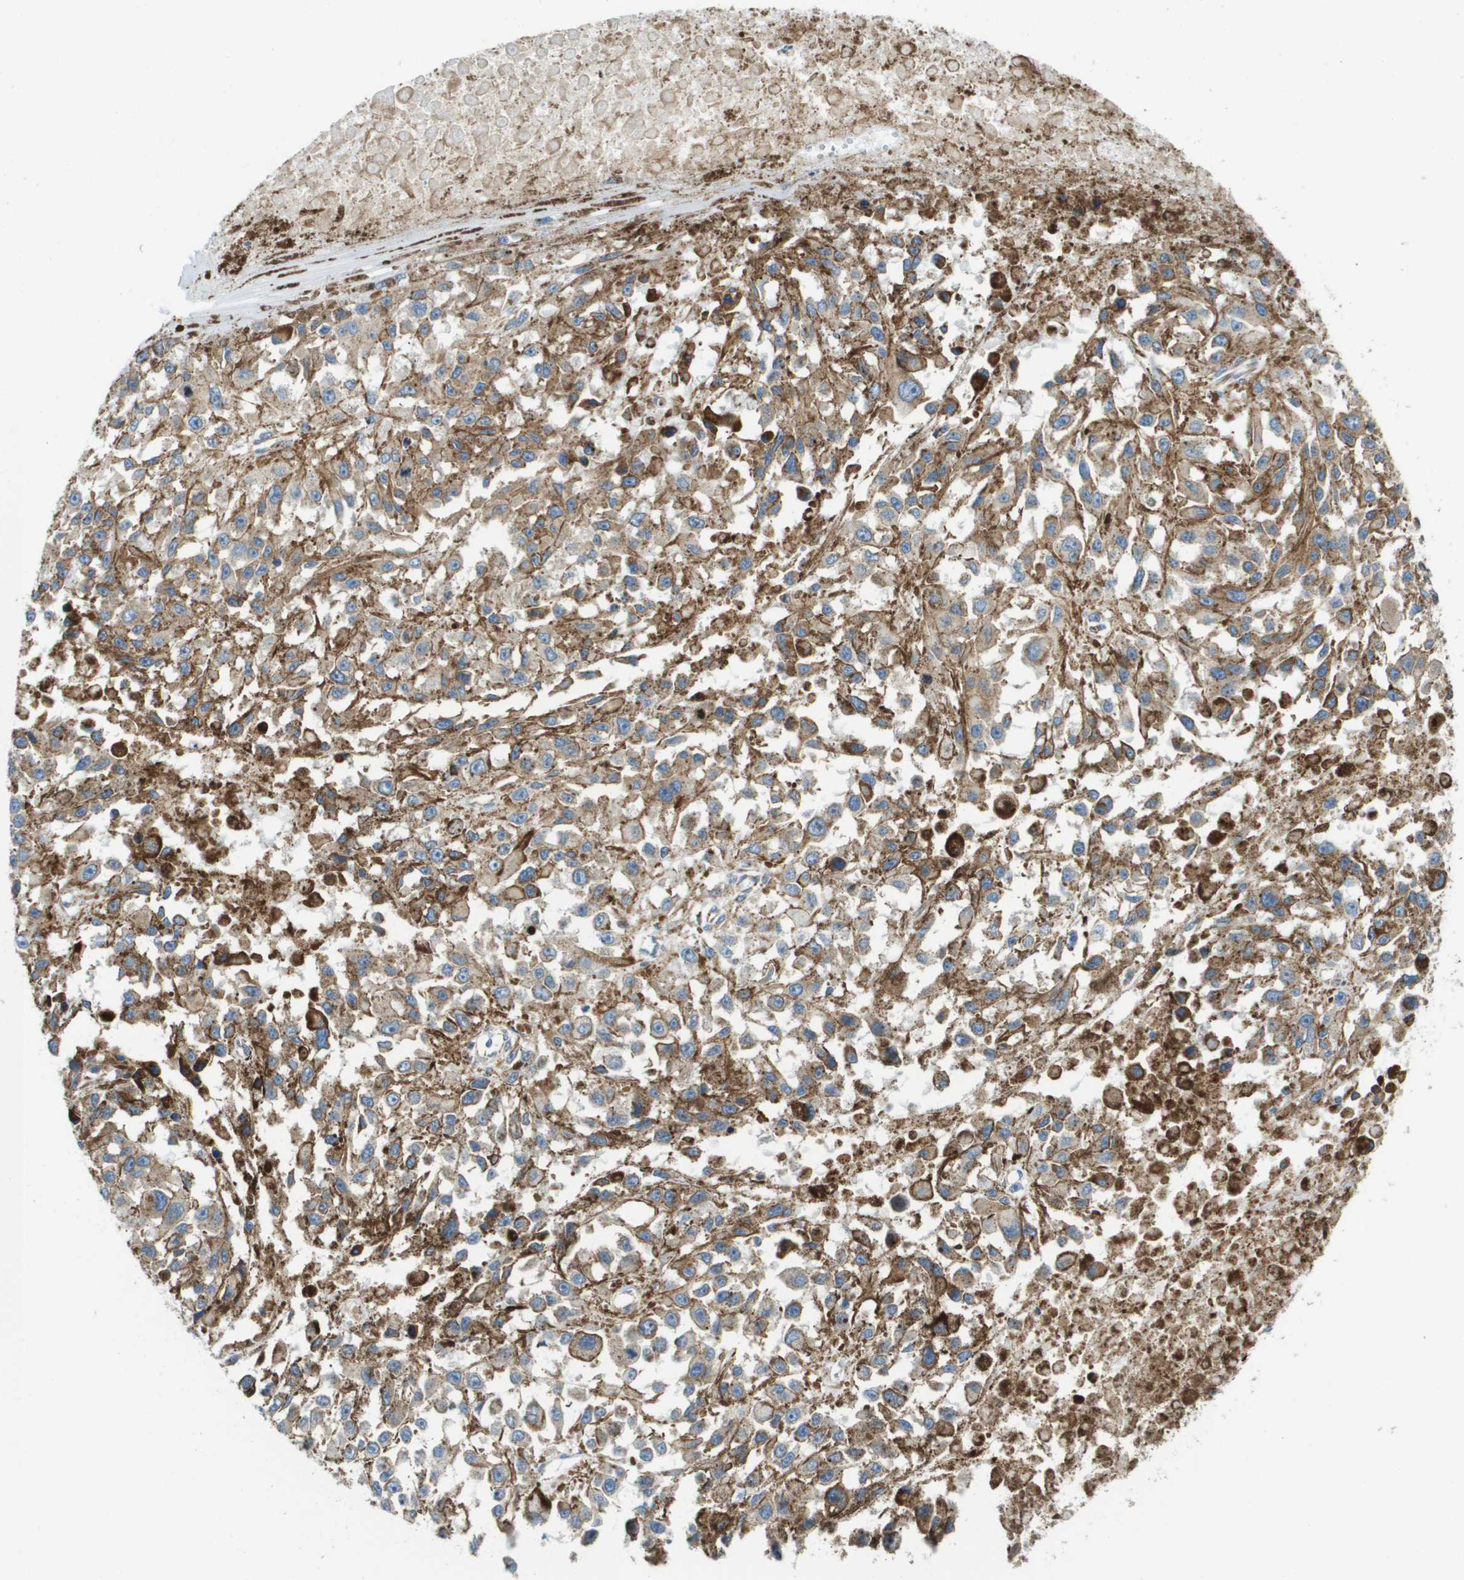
{"staining": {"intensity": "weak", "quantity": "<25%", "location": "cytoplasmic/membranous"}, "tissue": "melanoma", "cell_type": "Tumor cells", "image_type": "cancer", "snomed": [{"axis": "morphology", "description": "Malignant melanoma, Metastatic site"}, {"axis": "topography", "description": "Lymph node"}], "caption": "Protein analysis of melanoma displays no significant staining in tumor cells. The staining was performed using DAB (3,3'-diaminobenzidine) to visualize the protein expression in brown, while the nuclei were stained in blue with hematoxylin (Magnification: 20x).", "gene": "HSD17B12", "patient": {"sex": "male", "age": 59}}